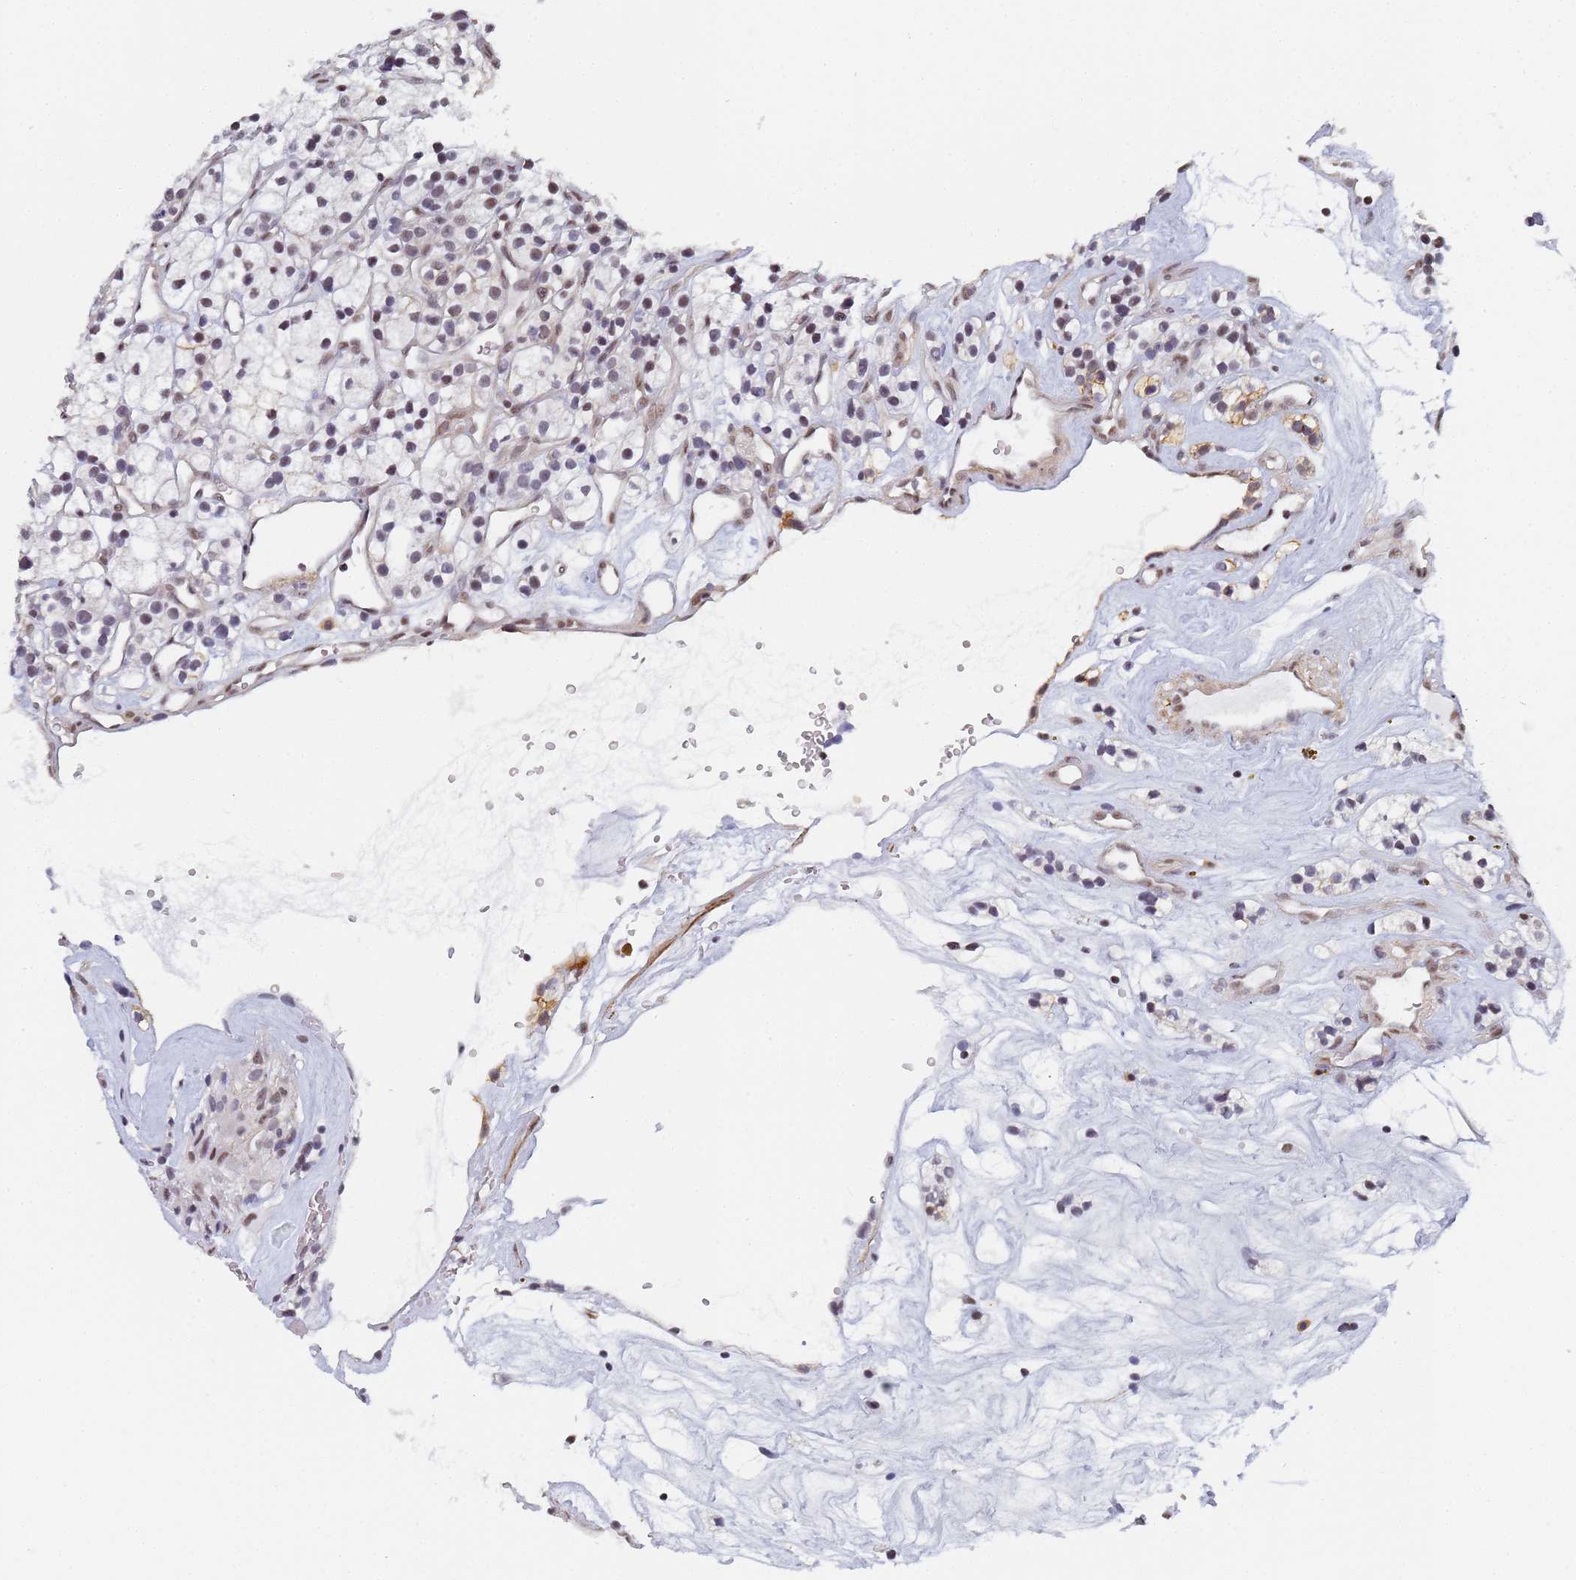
{"staining": {"intensity": "weak", "quantity": "25%-75%", "location": "nuclear"}, "tissue": "renal cancer", "cell_type": "Tumor cells", "image_type": "cancer", "snomed": [{"axis": "morphology", "description": "Adenocarcinoma, NOS"}, {"axis": "topography", "description": "Kidney"}], "caption": "This image exhibits immunohistochemistry (IHC) staining of human renal cancer (adenocarcinoma), with low weak nuclear staining in about 25%-75% of tumor cells.", "gene": "PRRT4", "patient": {"sex": "female", "age": 57}}